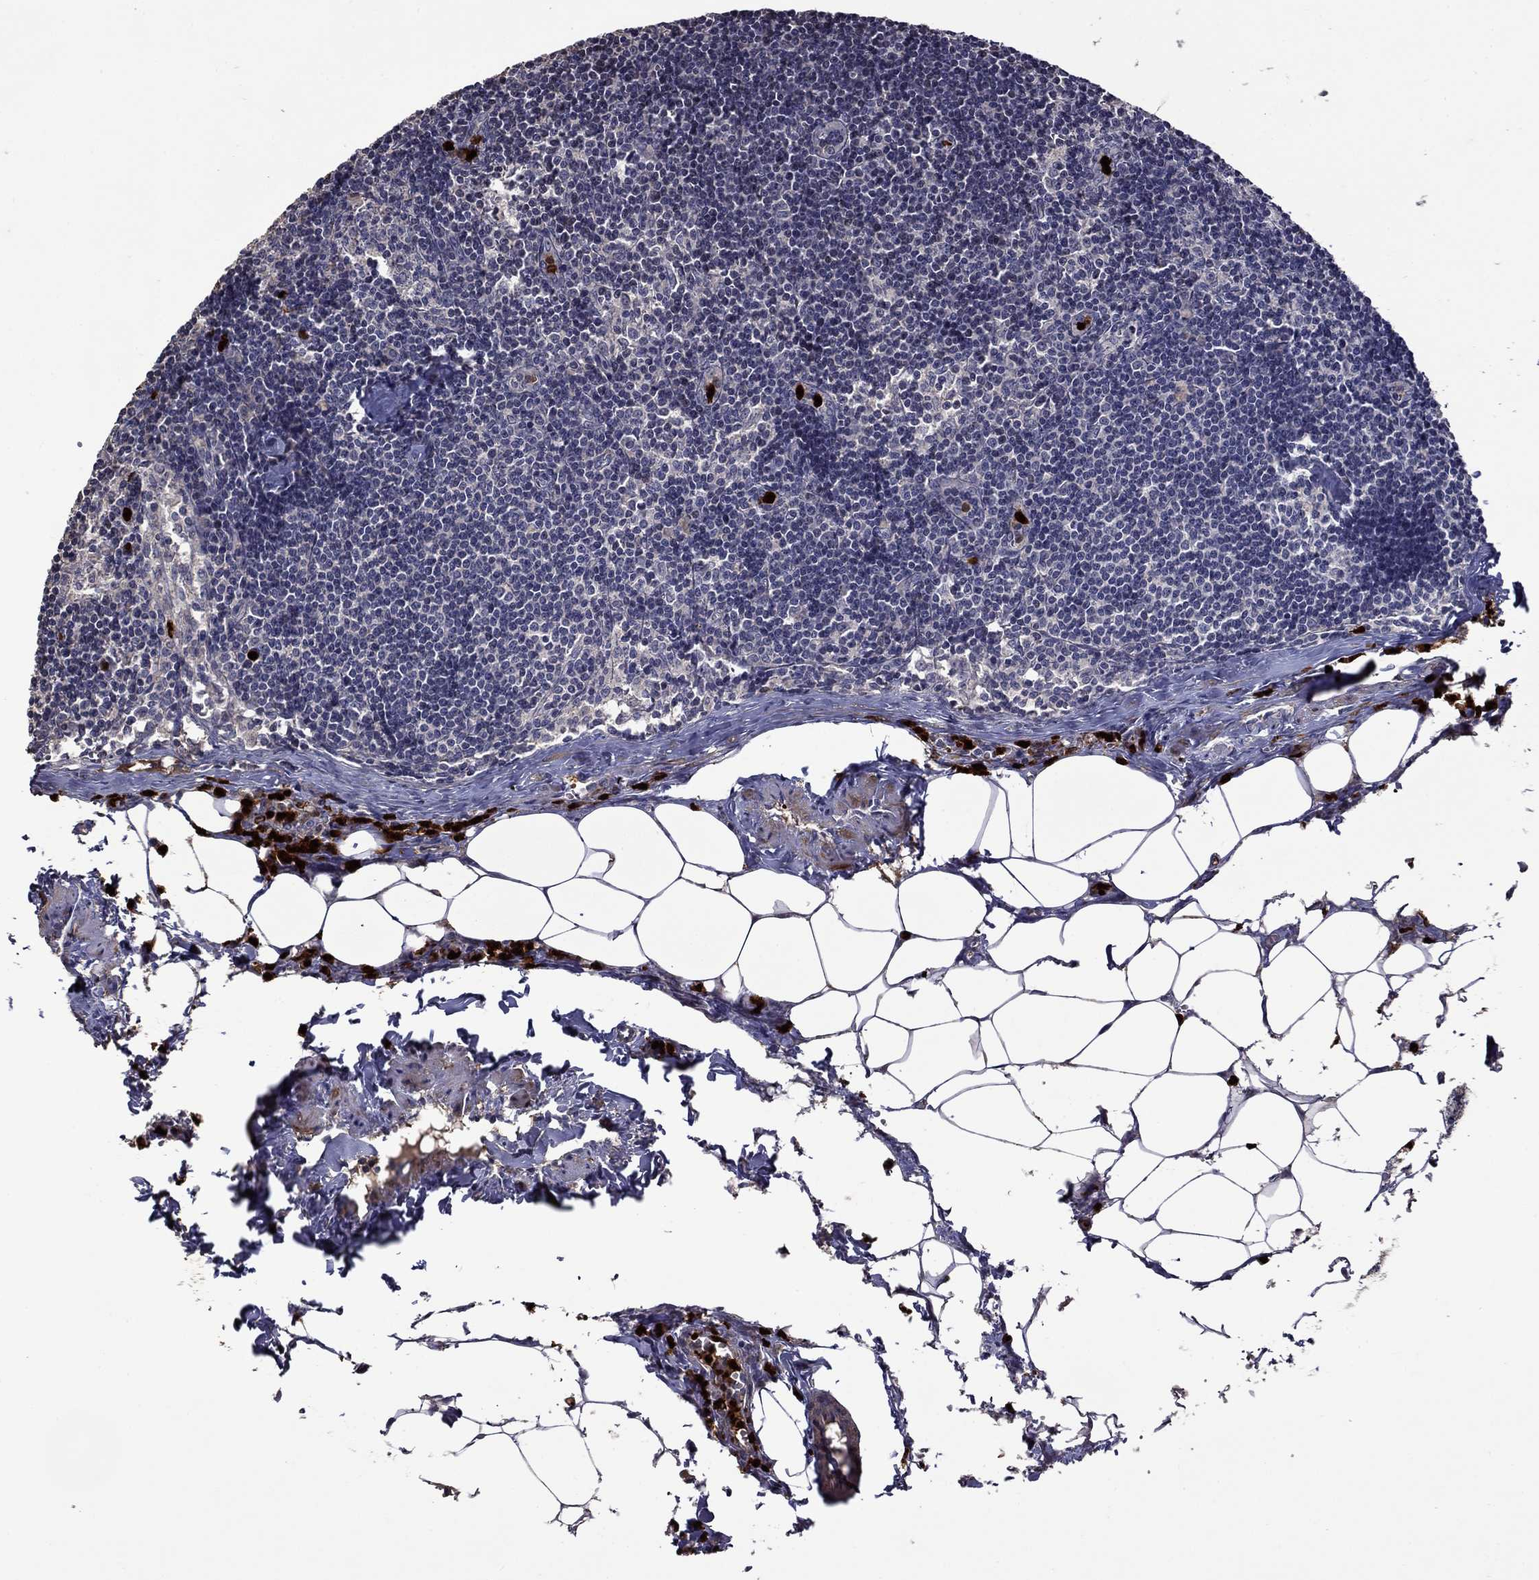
{"staining": {"intensity": "negative", "quantity": "none", "location": "none"}, "tissue": "lymph node", "cell_type": "Germinal center cells", "image_type": "normal", "snomed": [{"axis": "morphology", "description": "Normal tissue, NOS"}, {"axis": "topography", "description": "Lymph node"}], "caption": "Image shows no protein staining in germinal center cells of benign lymph node. (DAB immunohistochemistry, high magnification).", "gene": "SATB1", "patient": {"sex": "female", "age": 51}}